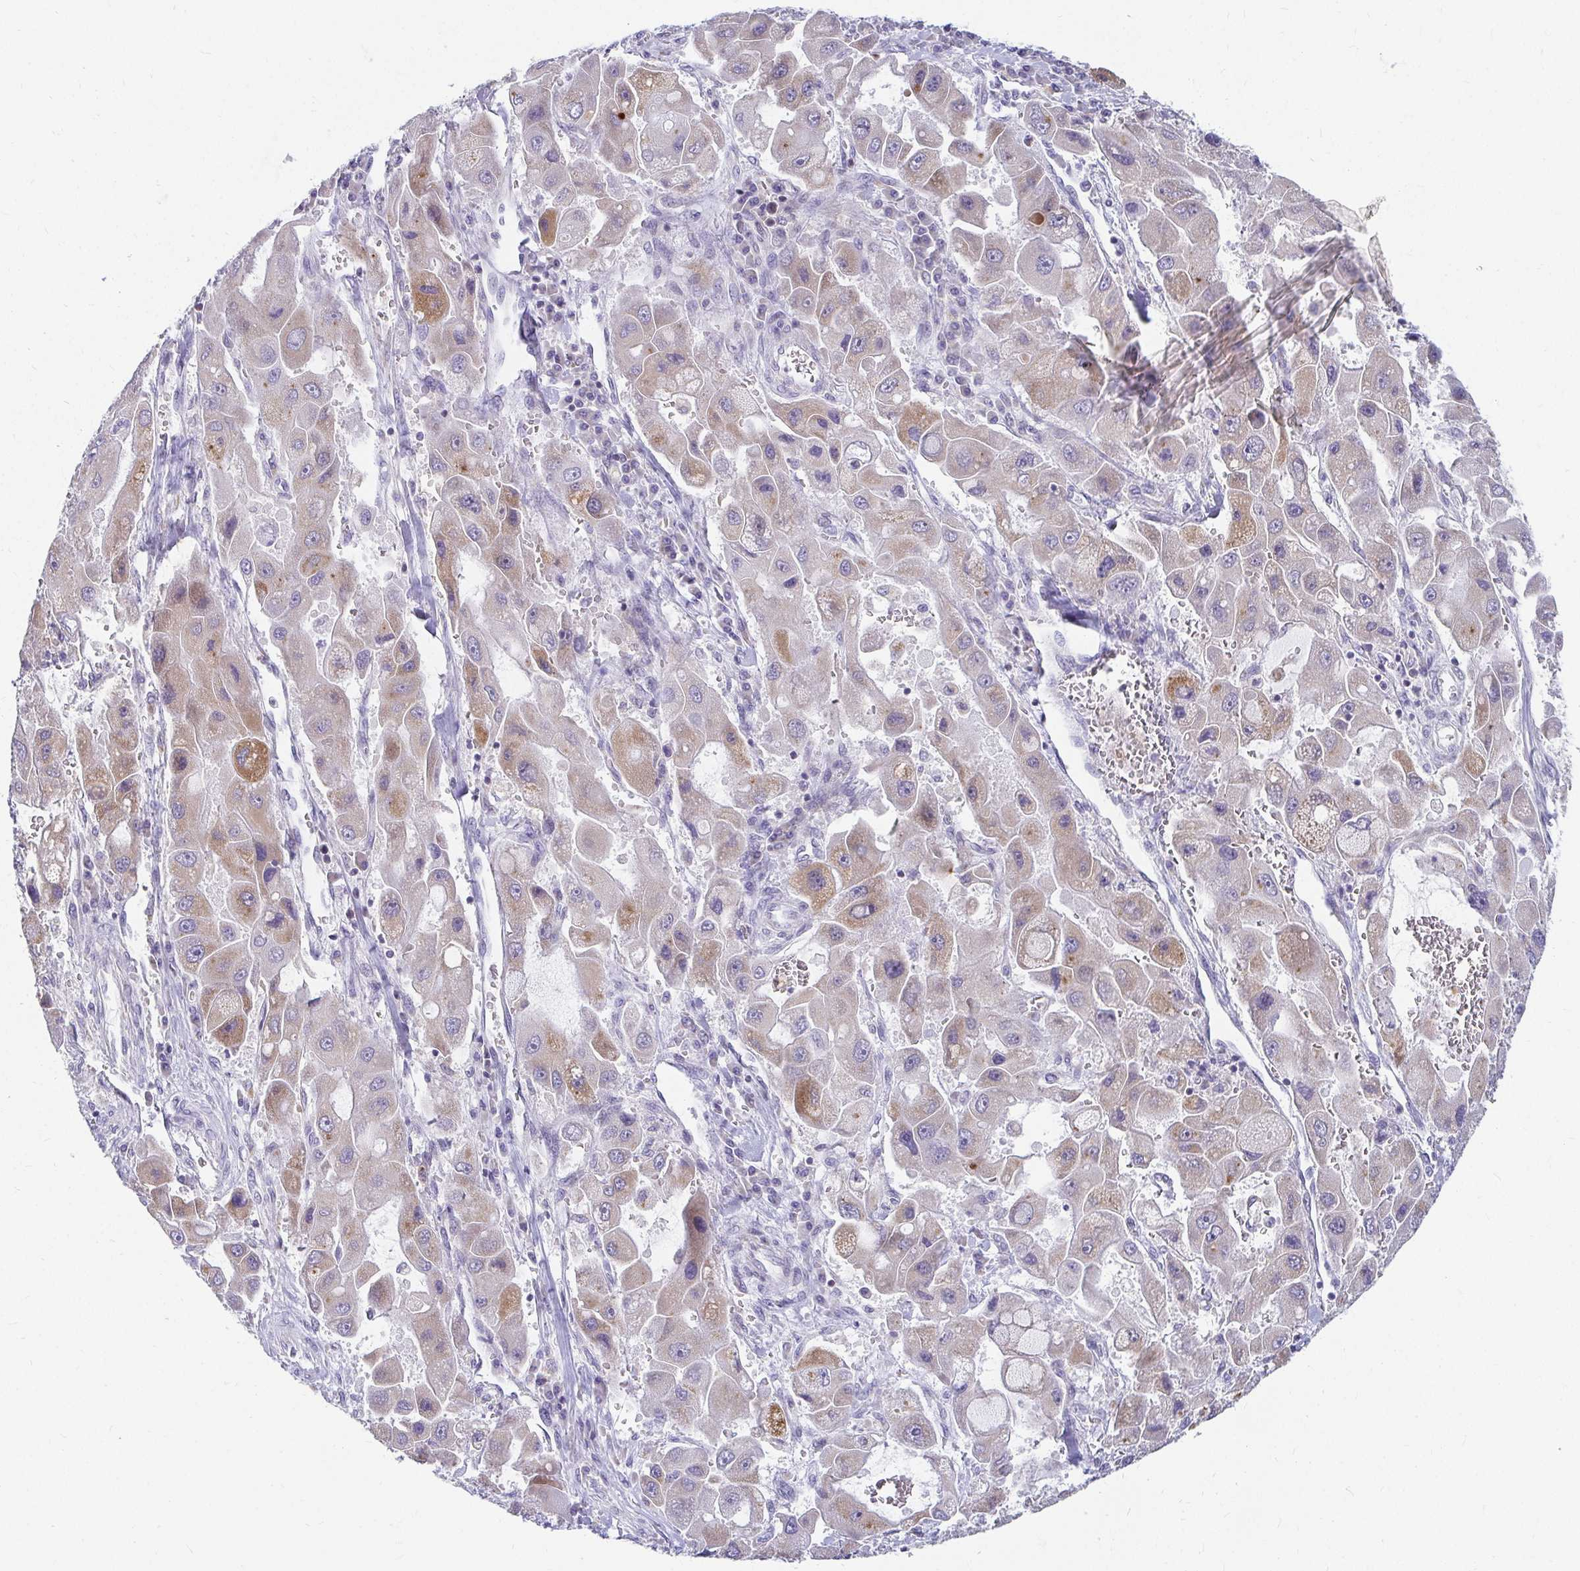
{"staining": {"intensity": "moderate", "quantity": "<25%", "location": "cytoplasmic/membranous"}, "tissue": "liver cancer", "cell_type": "Tumor cells", "image_type": "cancer", "snomed": [{"axis": "morphology", "description": "Carcinoma, Hepatocellular, NOS"}, {"axis": "topography", "description": "Liver"}], "caption": "An image of human liver cancer stained for a protein displays moderate cytoplasmic/membranous brown staining in tumor cells.", "gene": "EXOC5", "patient": {"sex": "male", "age": 24}}